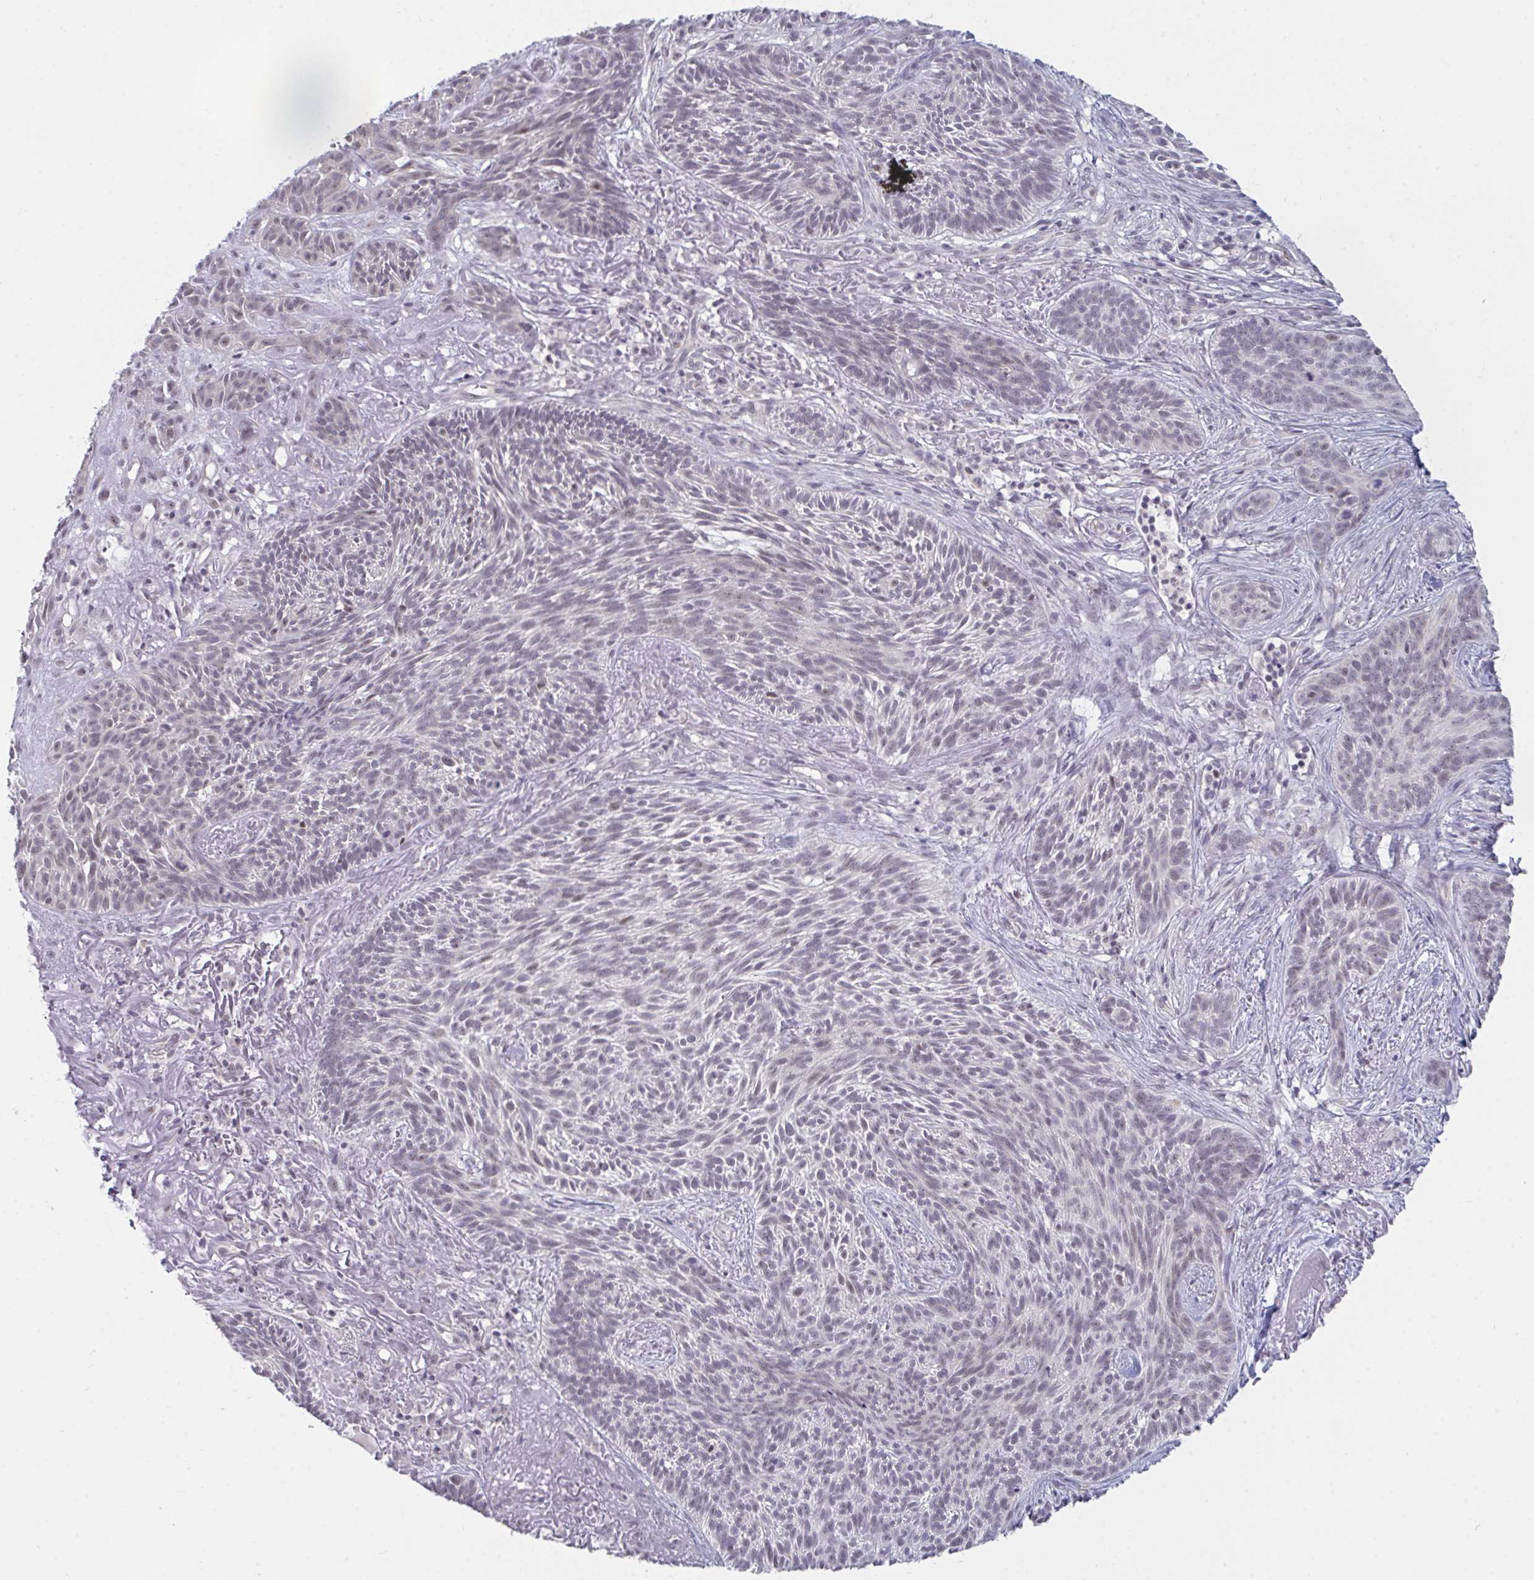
{"staining": {"intensity": "negative", "quantity": "none", "location": "none"}, "tissue": "skin cancer", "cell_type": "Tumor cells", "image_type": "cancer", "snomed": [{"axis": "morphology", "description": "Basal cell carcinoma"}, {"axis": "topography", "description": "Skin"}], "caption": "There is no significant staining in tumor cells of skin basal cell carcinoma.", "gene": "PRR14", "patient": {"sex": "female", "age": 78}}